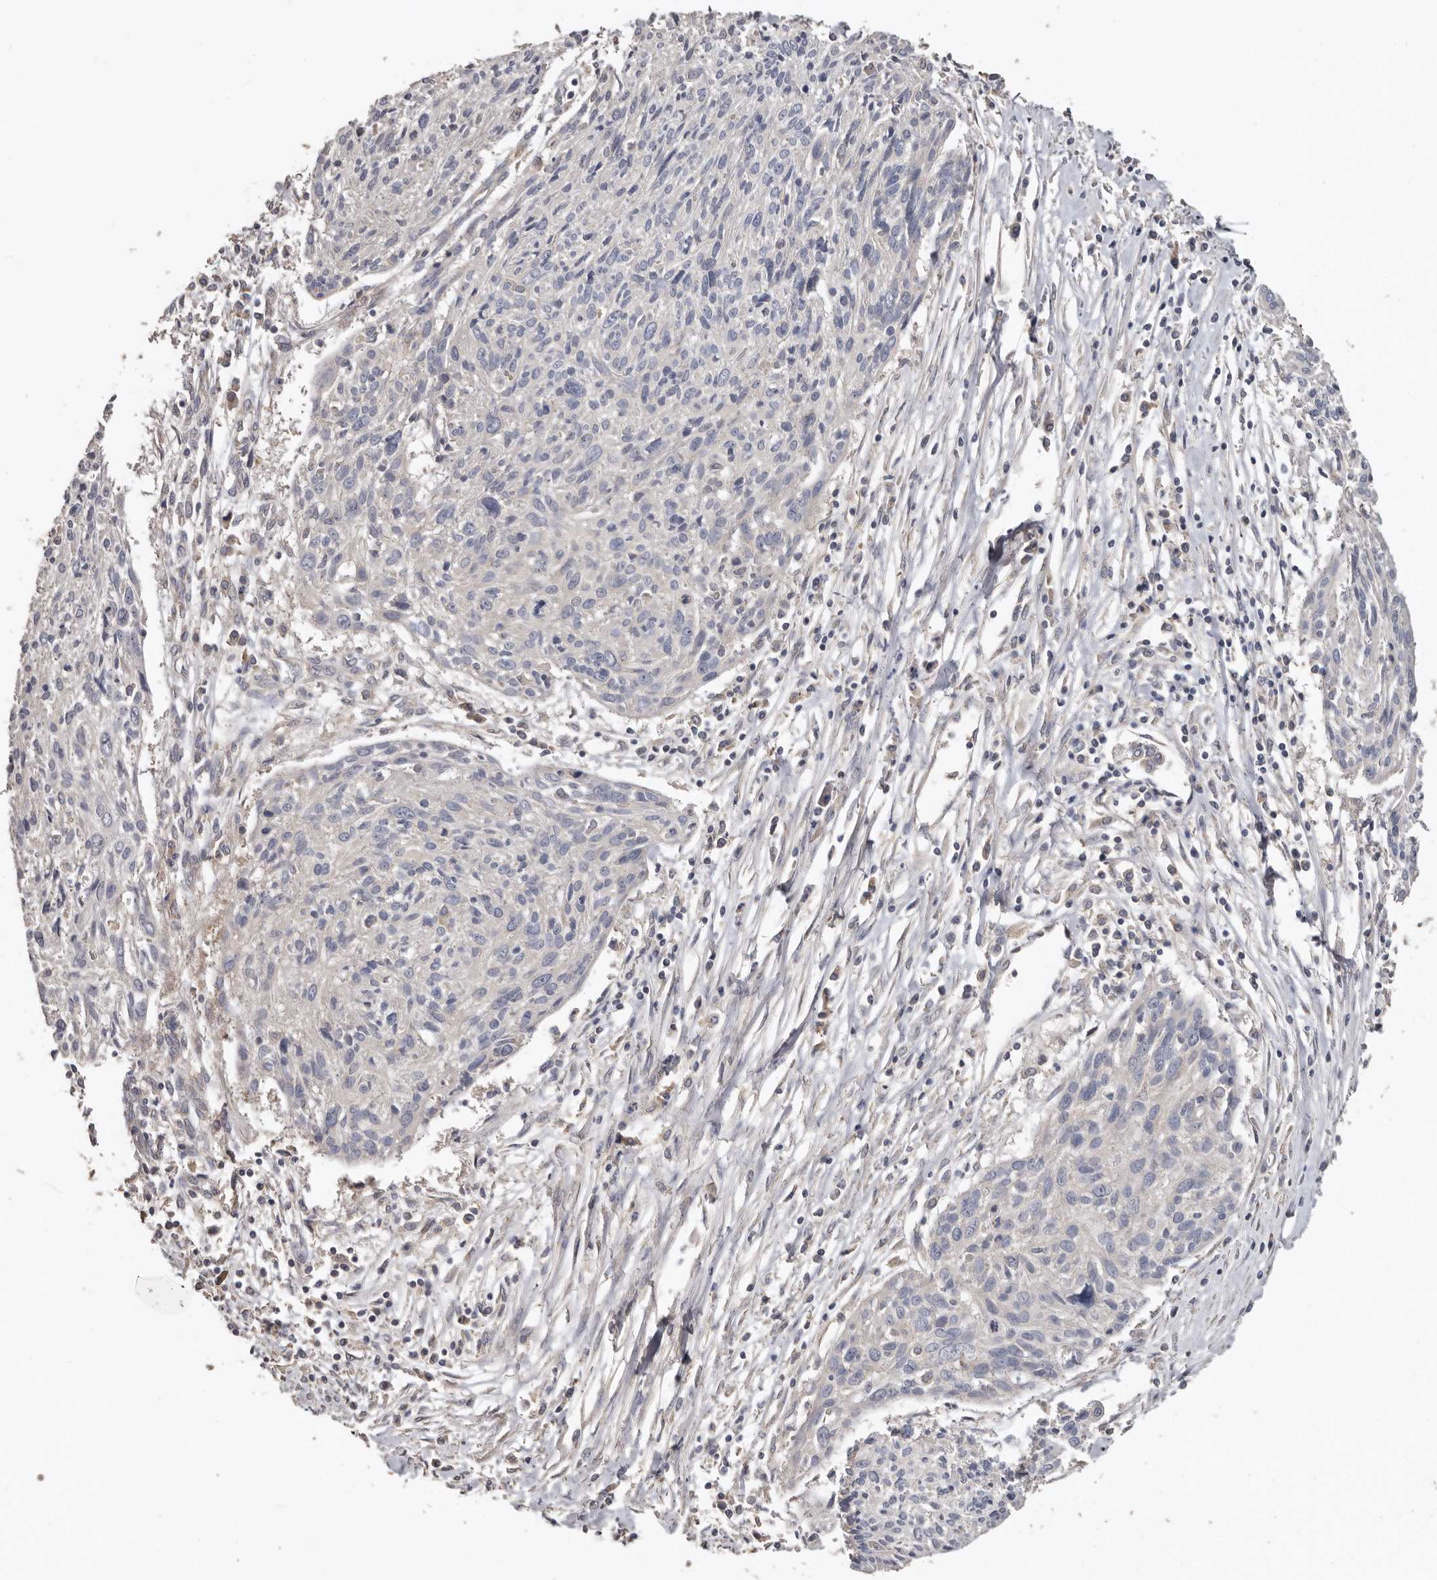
{"staining": {"intensity": "negative", "quantity": "none", "location": "none"}, "tissue": "cervical cancer", "cell_type": "Tumor cells", "image_type": "cancer", "snomed": [{"axis": "morphology", "description": "Squamous cell carcinoma, NOS"}, {"axis": "topography", "description": "Cervix"}], "caption": "The image shows no significant positivity in tumor cells of cervical cancer (squamous cell carcinoma).", "gene": "FLCN", "patient": {"sex": "female", "age": 51}}